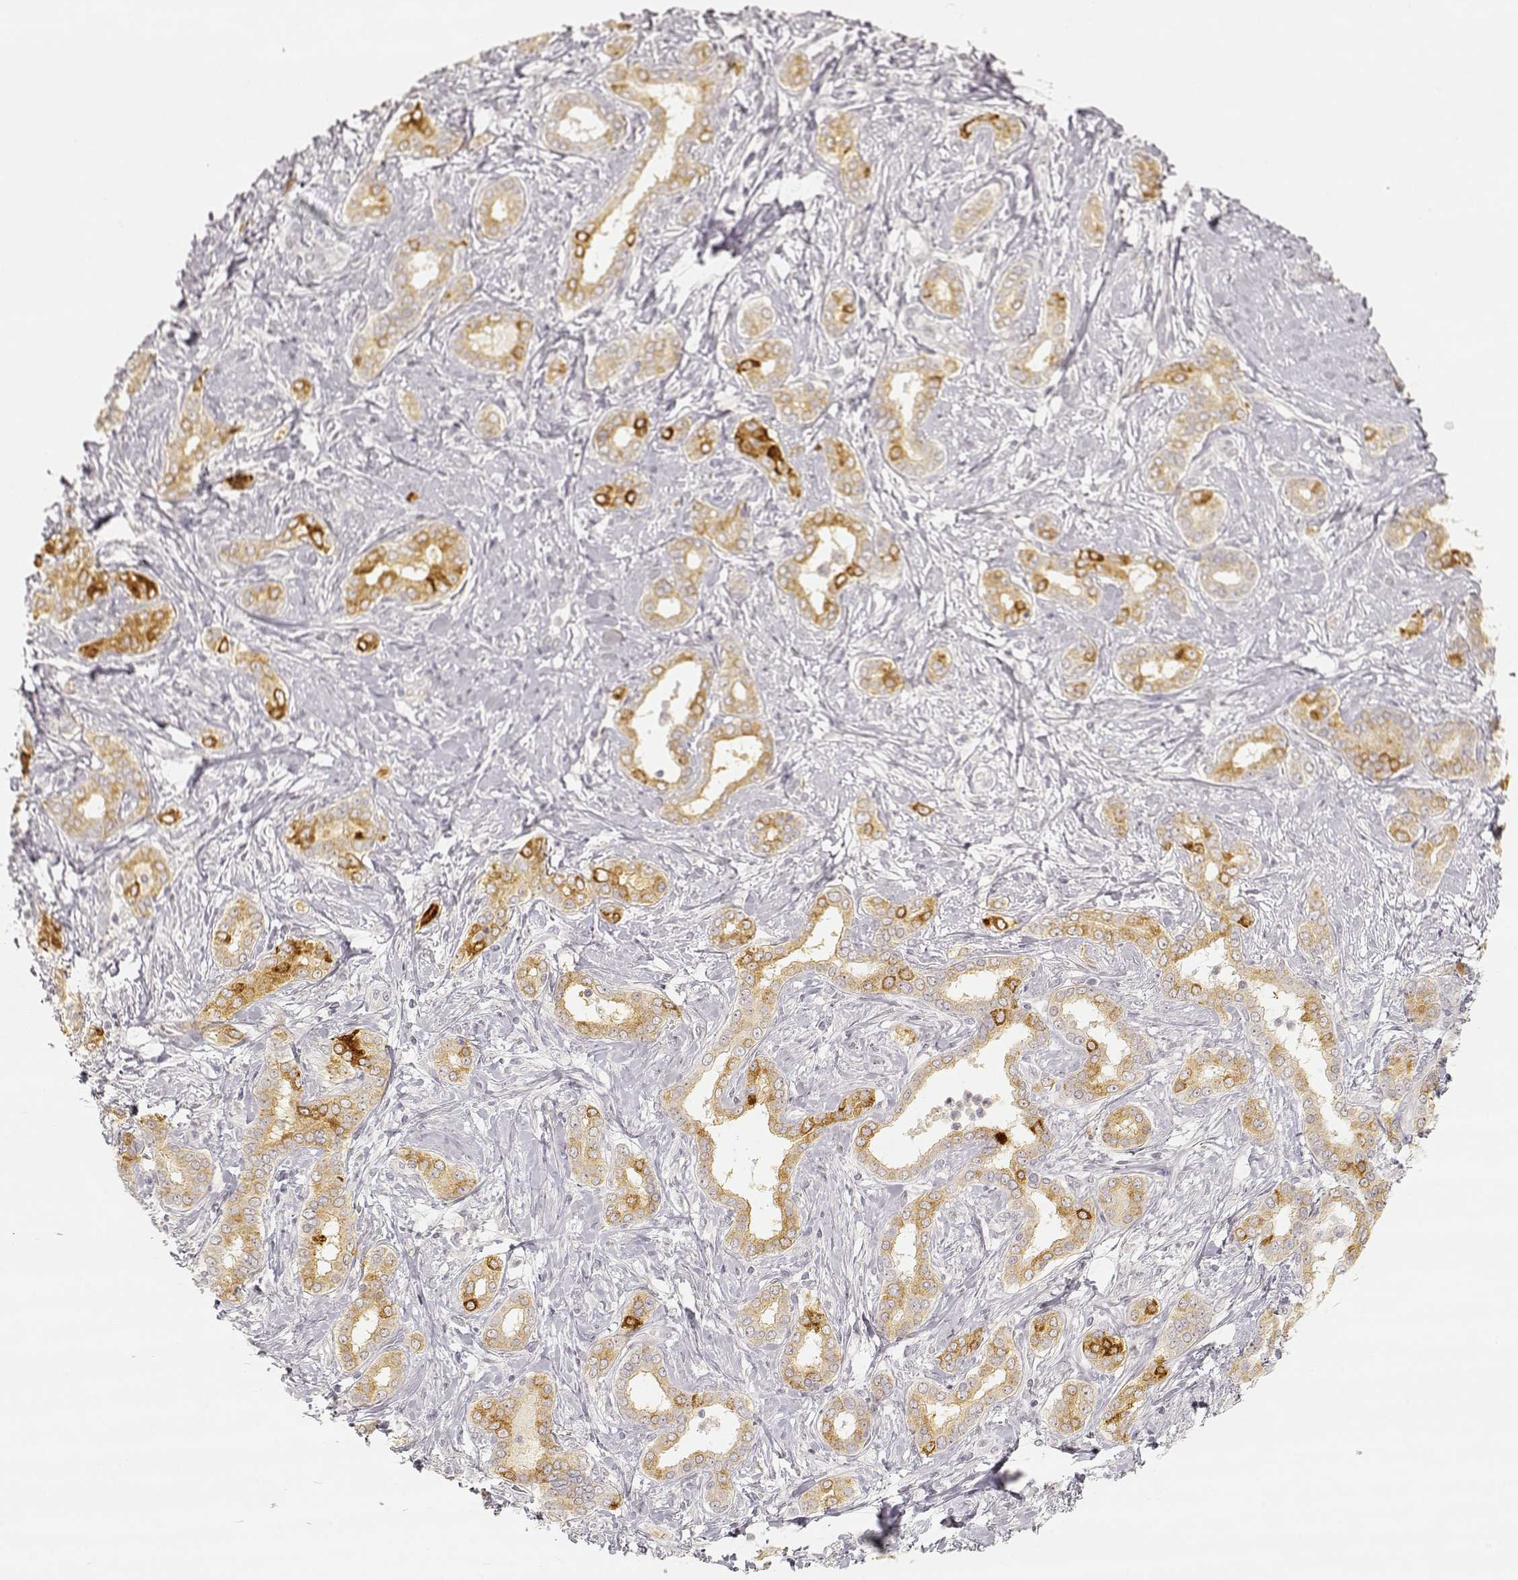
{"staining": {"intensity": "moderate", "quantity": ">75%", "location": "cytoplasmic/membranous"}, "tissue": "liver cancer", "cell_type": "Tumor cells", "image_type": "cancer", "snomed": [{"axis": "morphology", "description": "Cholangiocarcinoma"}, {"axis": "topography", "description": "Liver"}], "caption": "Protein staining of cholangiocarcinoma (liver) tissue displays moderate cytoplasmic/membranous positivity in approximately >75% of tumor cells.", "gene": "LAMC2", "patient": {"sex": "female", "age": 47}}